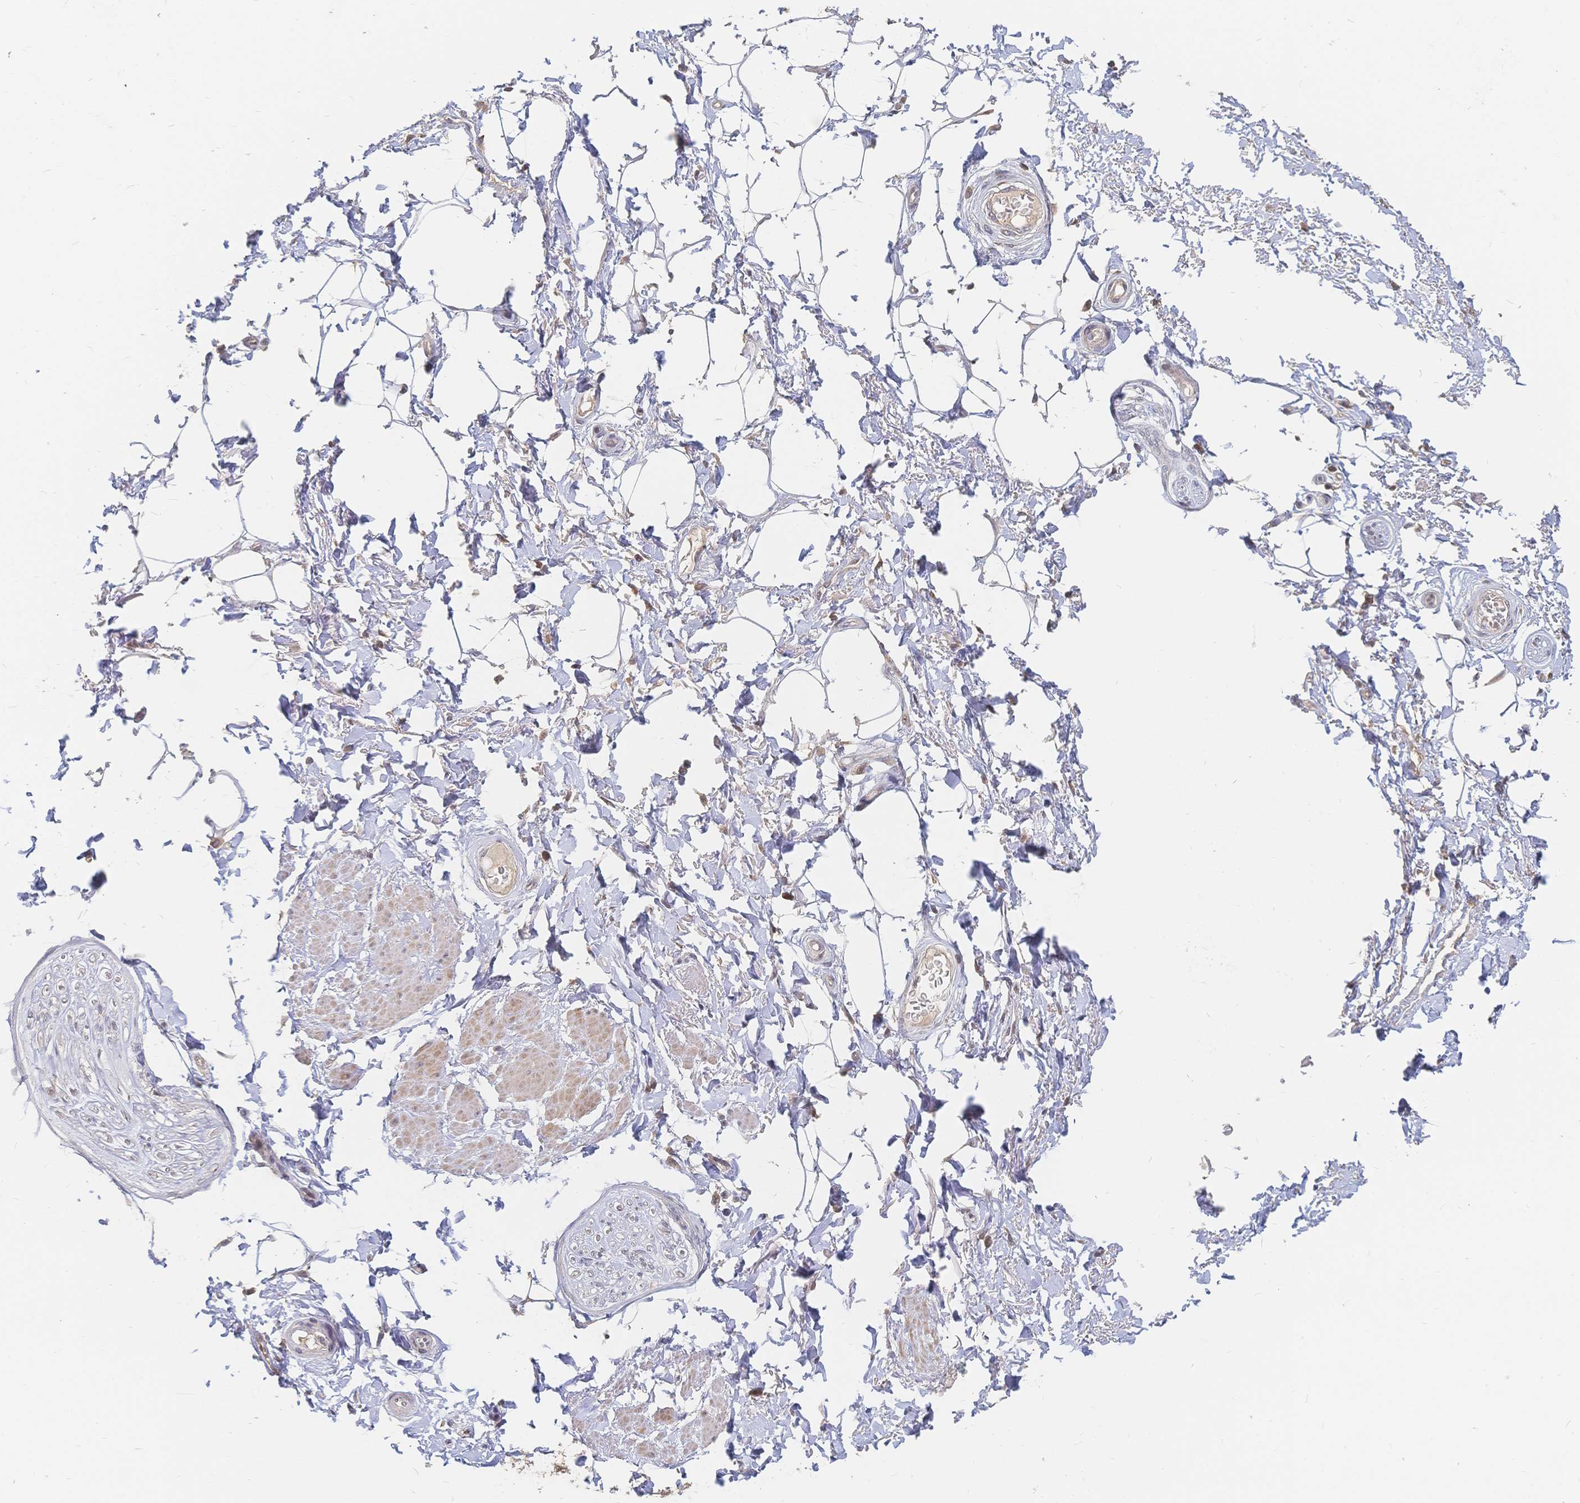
{"staining": {"intensity": "moderate", "quantity": "25%-75%", "location": "cytoplasmic/membranous"}, "tissue": "adipose tissue", "cell_type": "Adipocytes", "image_type": "normal", "snomed": [{"axis": "morphology", "description": "Normal tissue, NOS"}, {"axis": "topography", "description": "Peripheral nerve tissue"}], "caption": "Immunohistochemistry (IHC) of normal adipose tissue exhibits medium levels of moderate cytoplasmic/membranous staining in about 25%-75% of adipocytes.", "gene": "LRP5", "patient": {"sex": "male", "age": 51}}